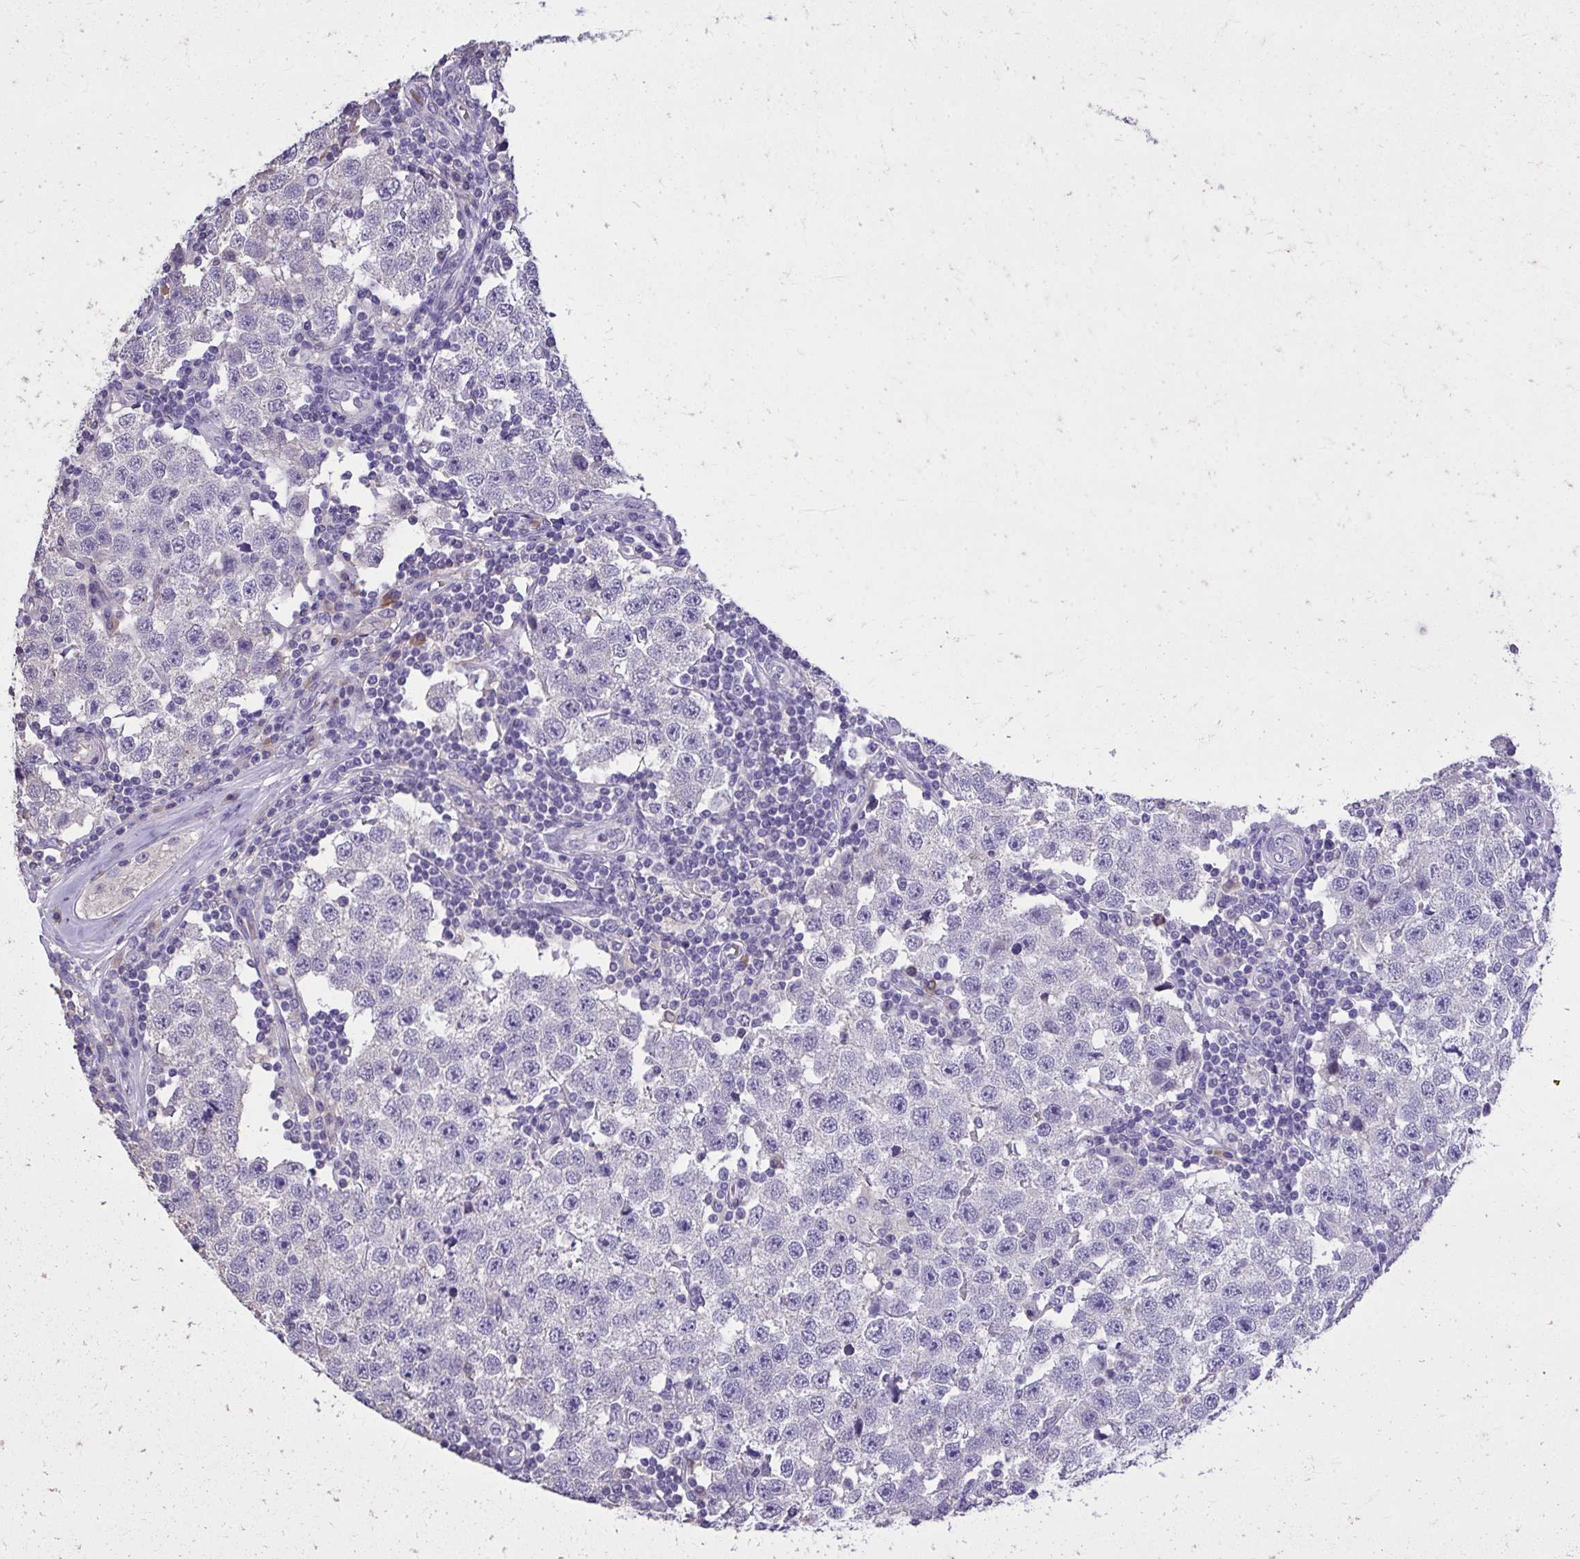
{"staining": {"intensity": "negative", "quantity": "none", "location": "none"}, "tissue": "testis cancer", "cell_type": "Tumor cells", "image_type": "cancer", "snomed": [{"axis": "morphology", "description": "Seminoma, NOS"}, {"axis": "topography", "description": "Testis"}], "caption": "High power microscopy micrograph of an IHC histopathology image of testis cancer (seminoma), revealing no significant staining in tumor cells.", "gene": "EPB41L1", "patient": {"sex": "male", "age": 34}}